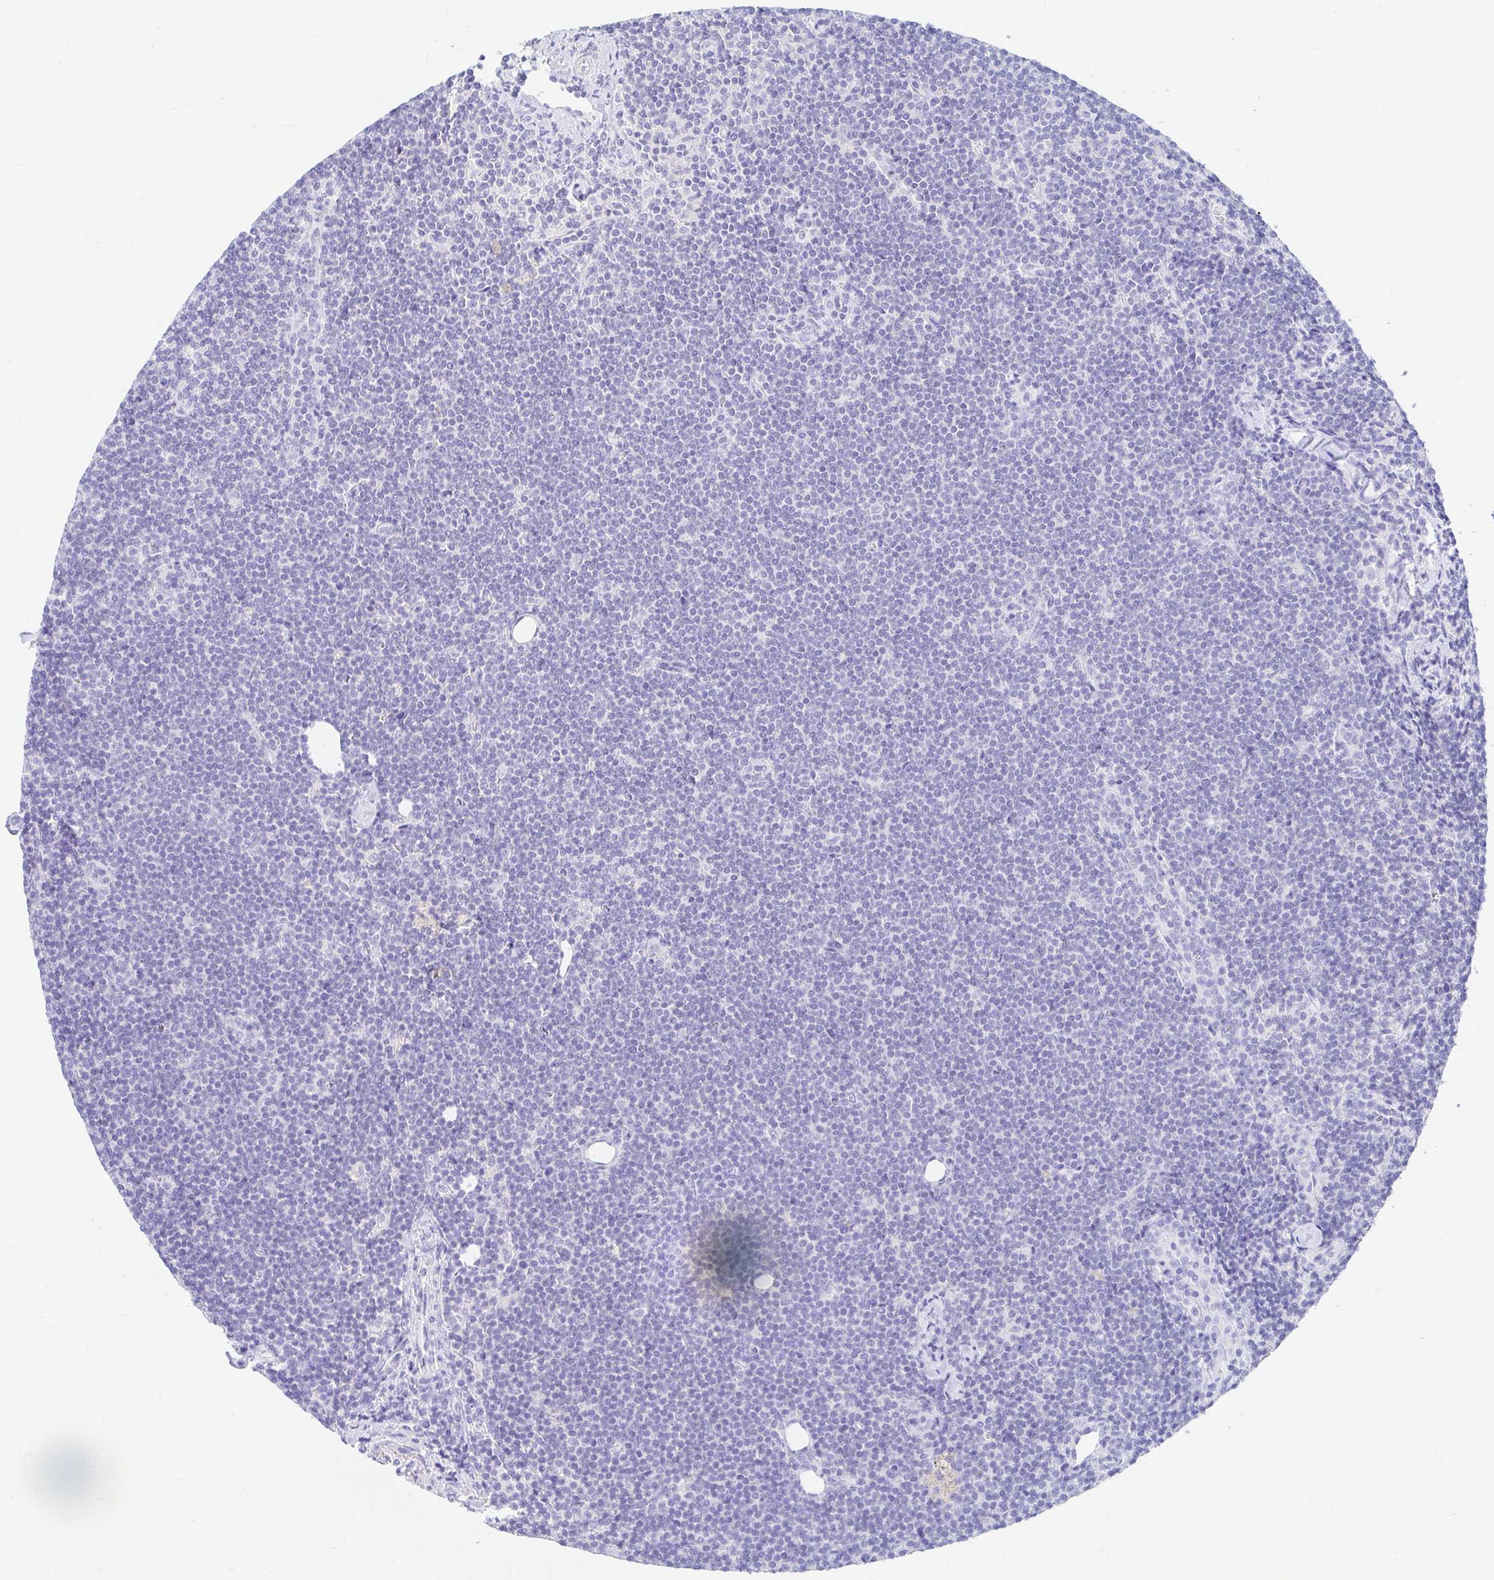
{"staining": {"intensity": "negative", "quantity": "none", "location": "none"}, "tissue": "lymphoma", "cell_type": "Tumor cells", "image_type": "cancer", "snomed": [{"axis": "morphology", "description": "Malignant lymphoma, non-Hodgkin's type, Low grade"}, {"axis": "topography", "description": "Lymph node"}], "caption": "Tumor cells show no significant protein staining in malignant lymphoma, non-Hodgkin's type (low-grade).", "gene": "NR2E1", "patient": {"sex": "female", "age": 73}}